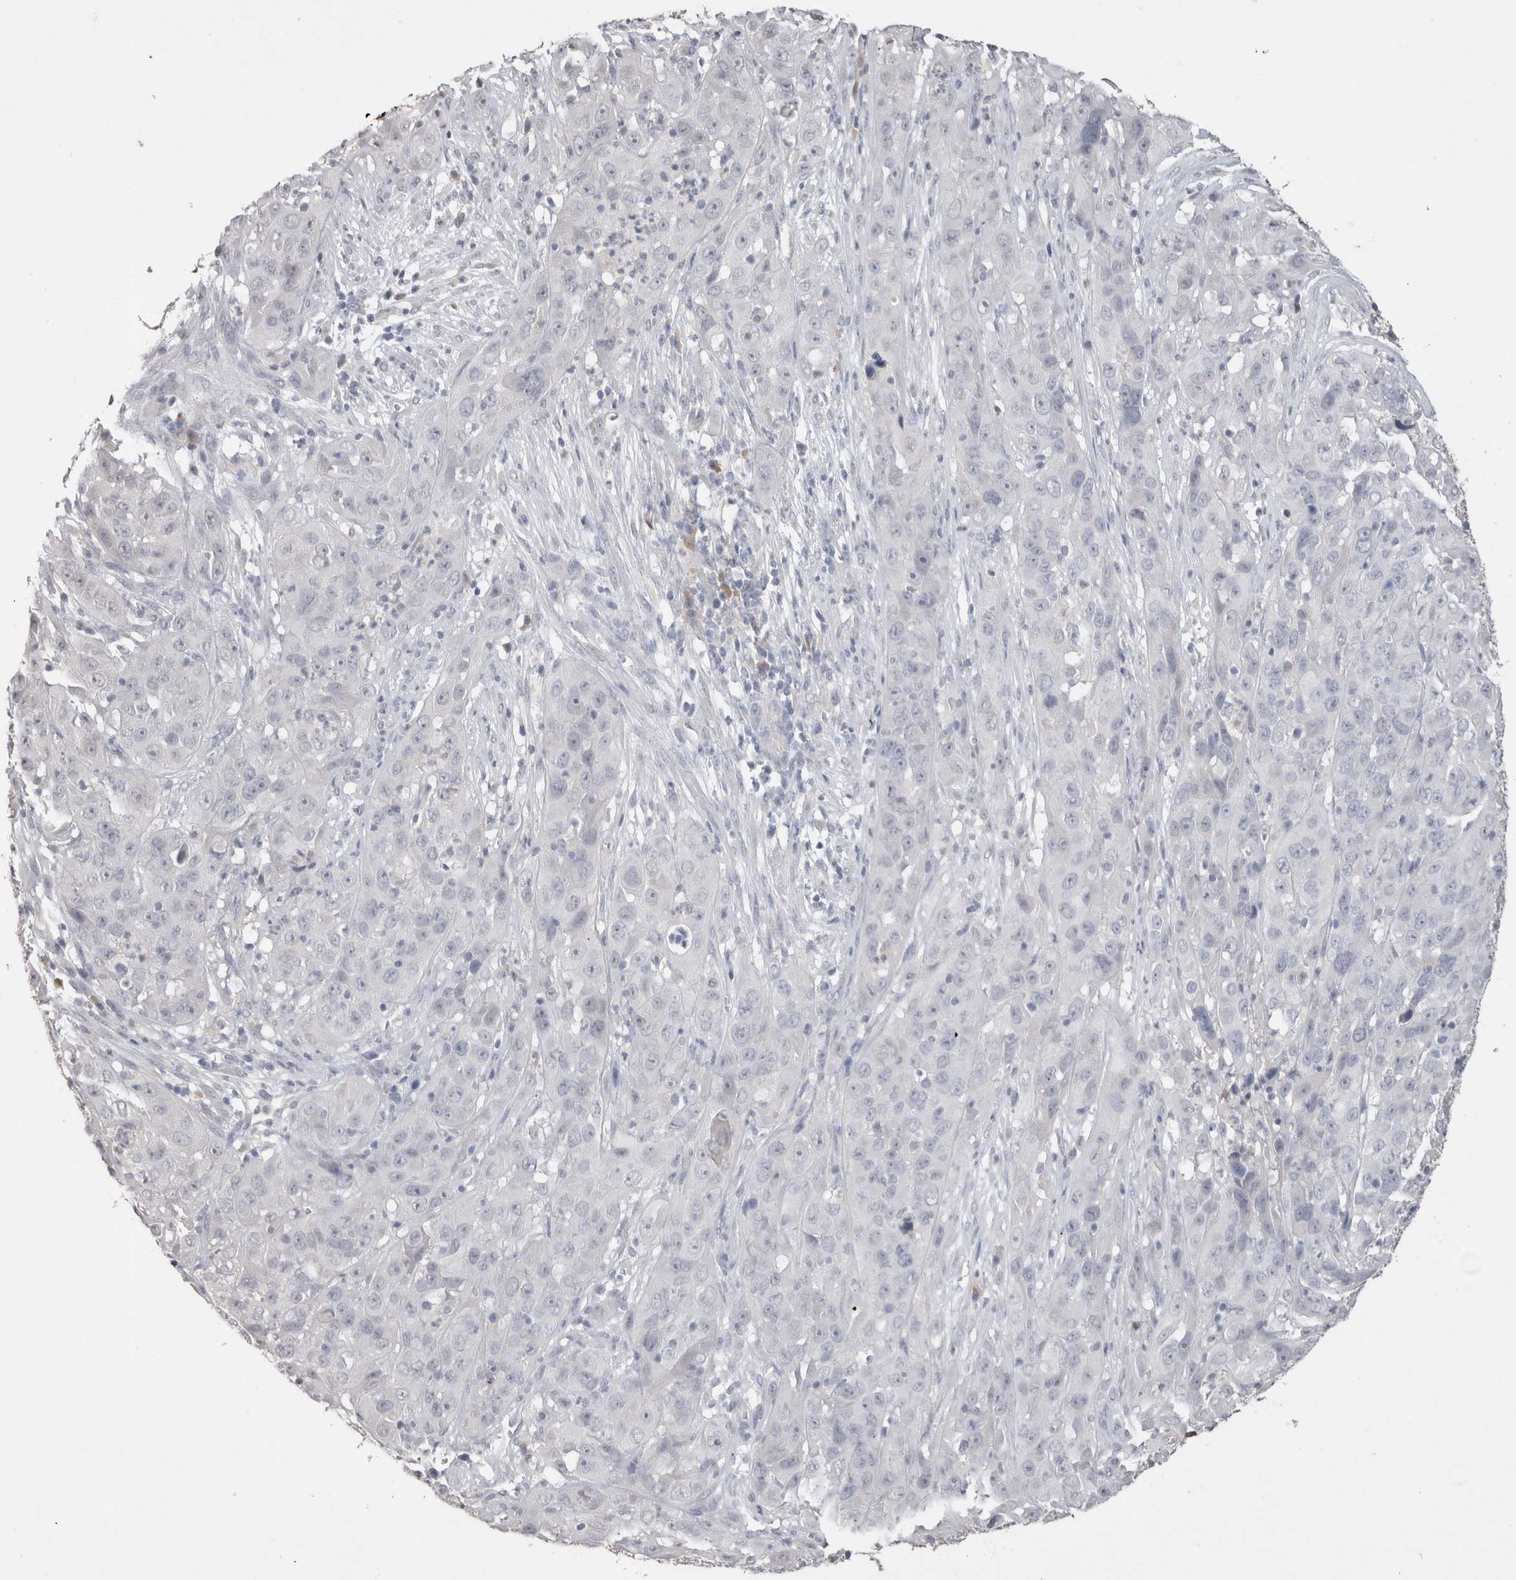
{"staining": {"intensity": "negative", "quantity": "none", "location": "none"}, "tissue": "cervical cancer", "cell_type": "Tumor cells", "image_type": "cancer", "snomed": [{"axis": "morphology", "description": "Squamous cell carcinoma, NOS"}, {"axis": "topography", "description": "Cervix"}], "caption": "Immunohistochemistry histopathology image of human cervical squamous cell carcinoma stained for a protein (brown), which reveals no staining in tumor cells.", "gene": "NAALADL2", "patient": {"sex": "female", "age": 32}}